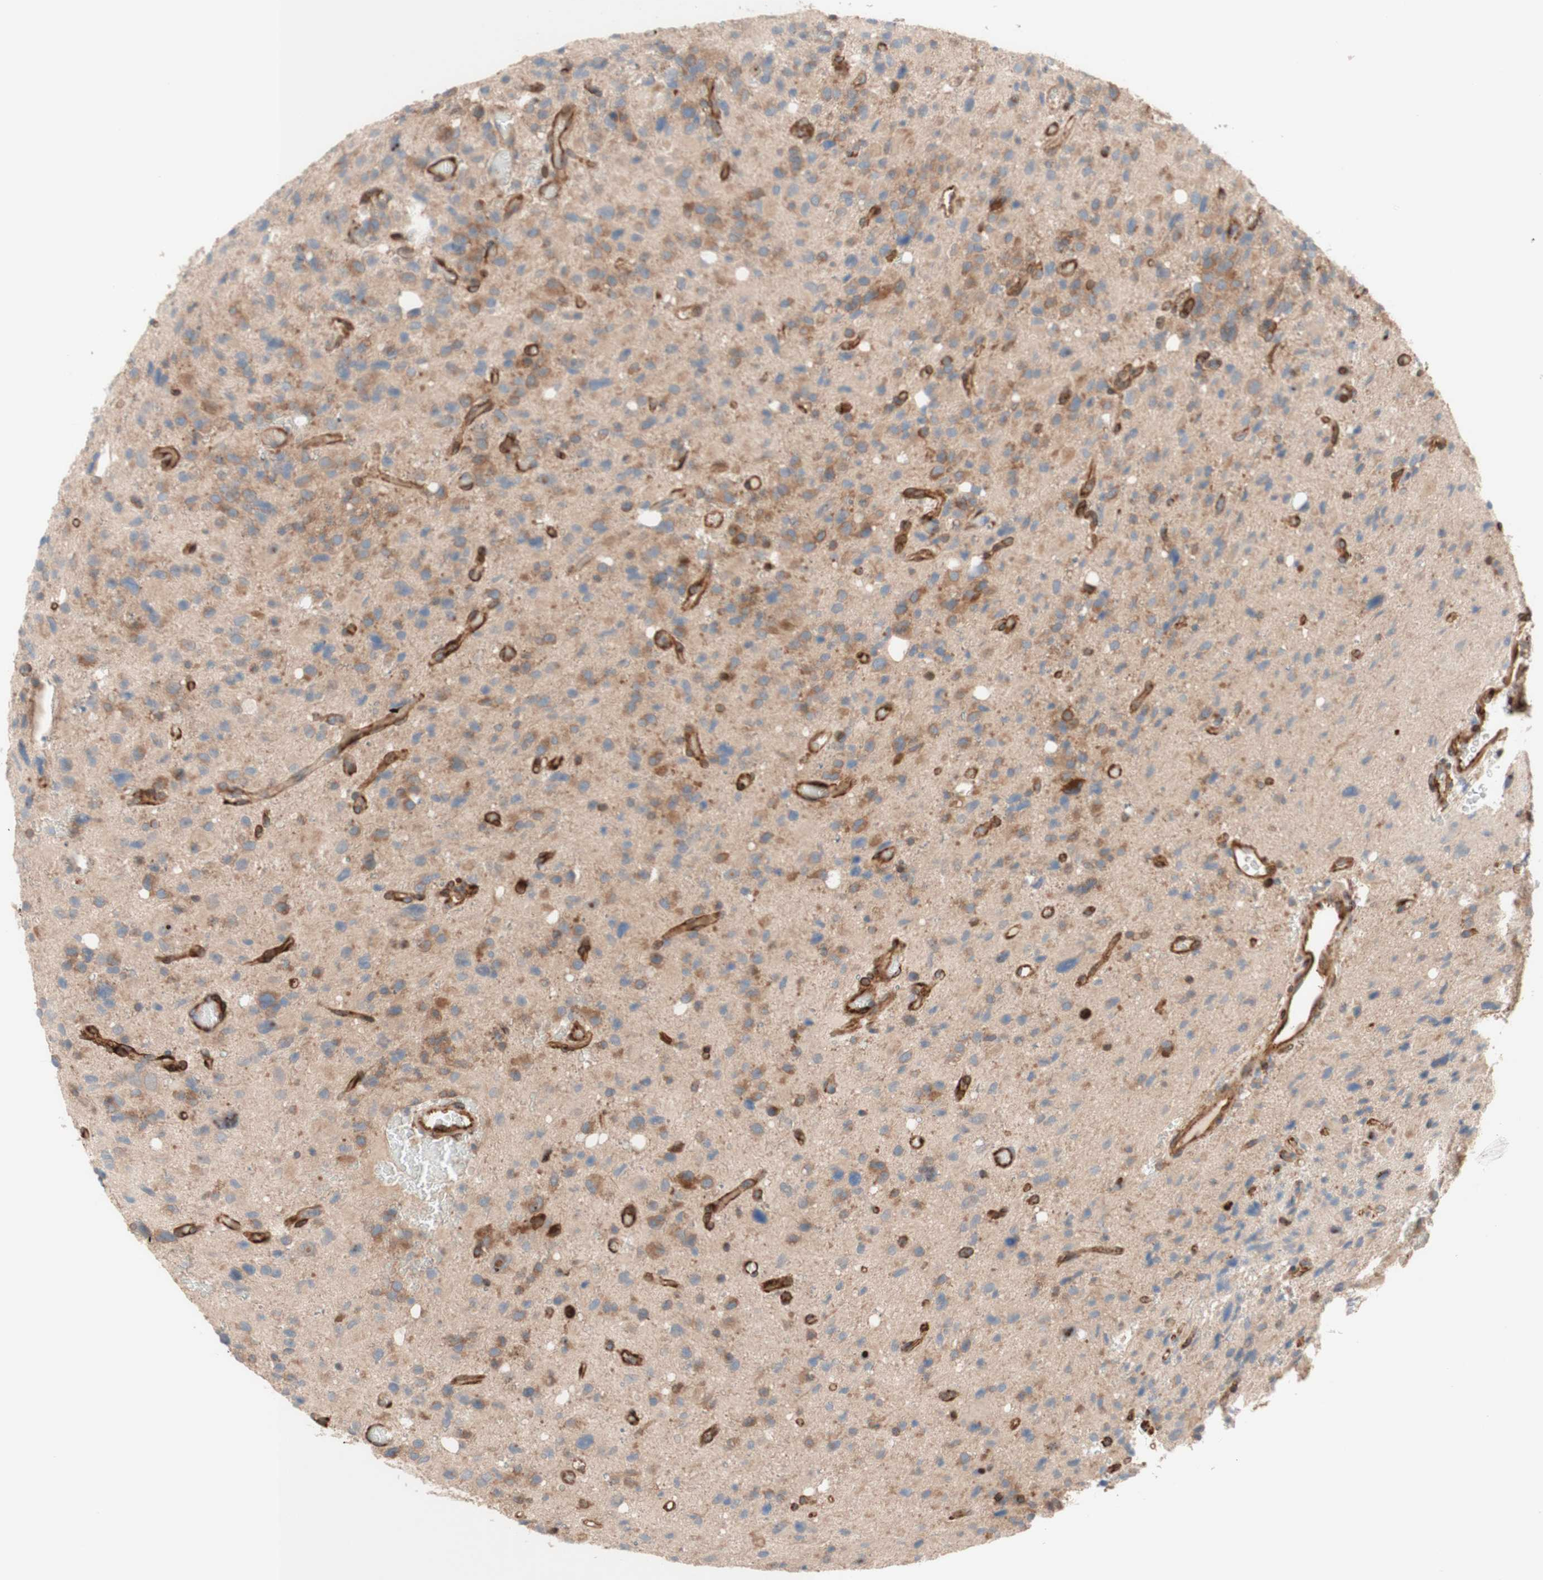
{"staining": {"intensity": "weak", "quantity": ">75%", "location": "cytoplasmic/membranous"}, "tissue": "glioma", "cell_type": "Tumor cells", "image_type": "cancer", "snomed": [{"axis": "morphology", "description": "Glioma, malignant, High grade"}, {"axis": "topography", "description": "Brain"}], "caption": "Protein staining reveals weak cytoplasmic/membranous positivity in approximately >75% of tumor cells in glioma.", "gene": "CCN4", "patient": {"sex": "male", "age": 48}}